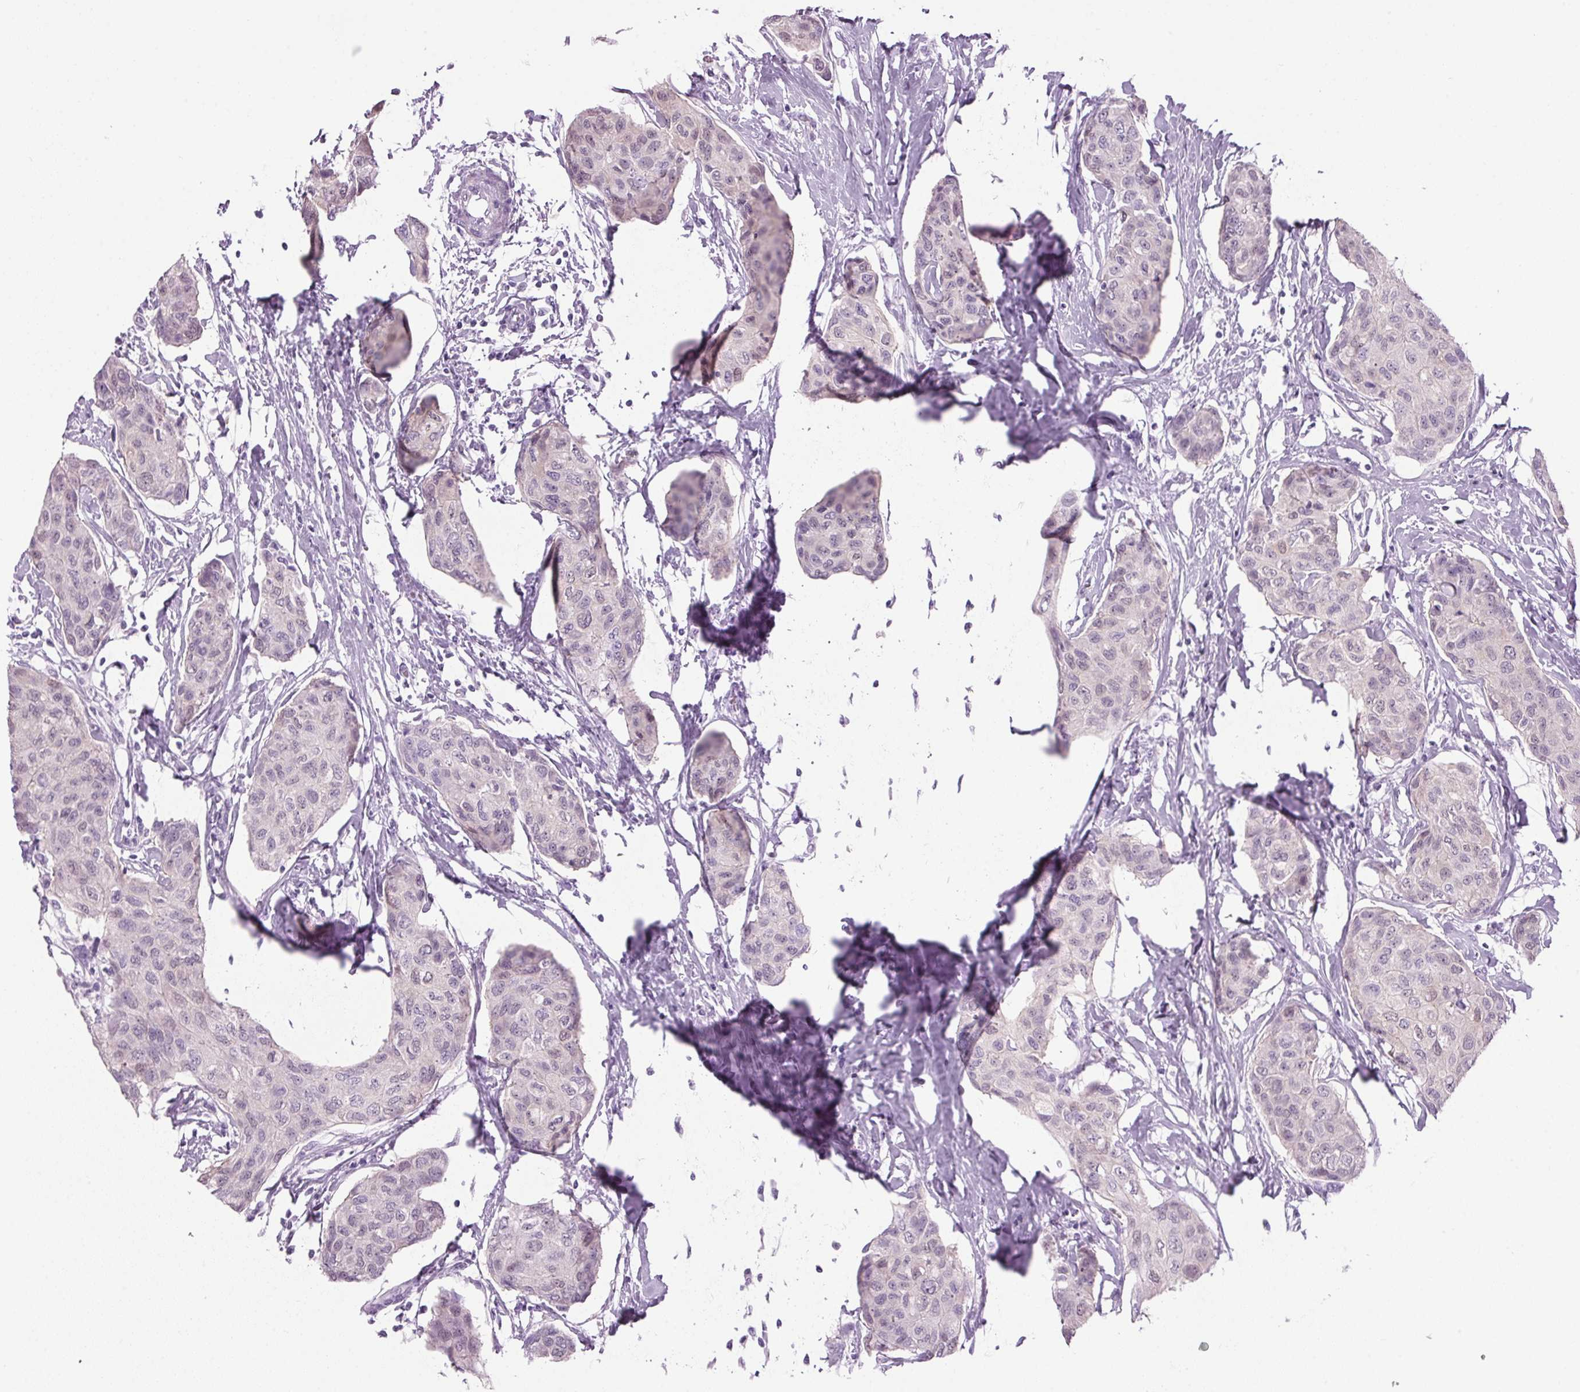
{"staining": {"intensity": "weak", "quantity": "<25%", "location": "cytoplasmic/membranous,nuclear"}, "tissue": "breast cancer", "cell_type": "Tumor cells", "image_type": "cancer", "snomed": [{"axis": "morphology", "description": "Duct carcinoma"}, {"axis": "topography", "description": "Breast"}], "caption": "This is an IHC photomicrograph of breast cancer. There is no staining in tumor cells.", "gene": "PPP1R1A", "patient": {"sex": "female", "age": 80}}